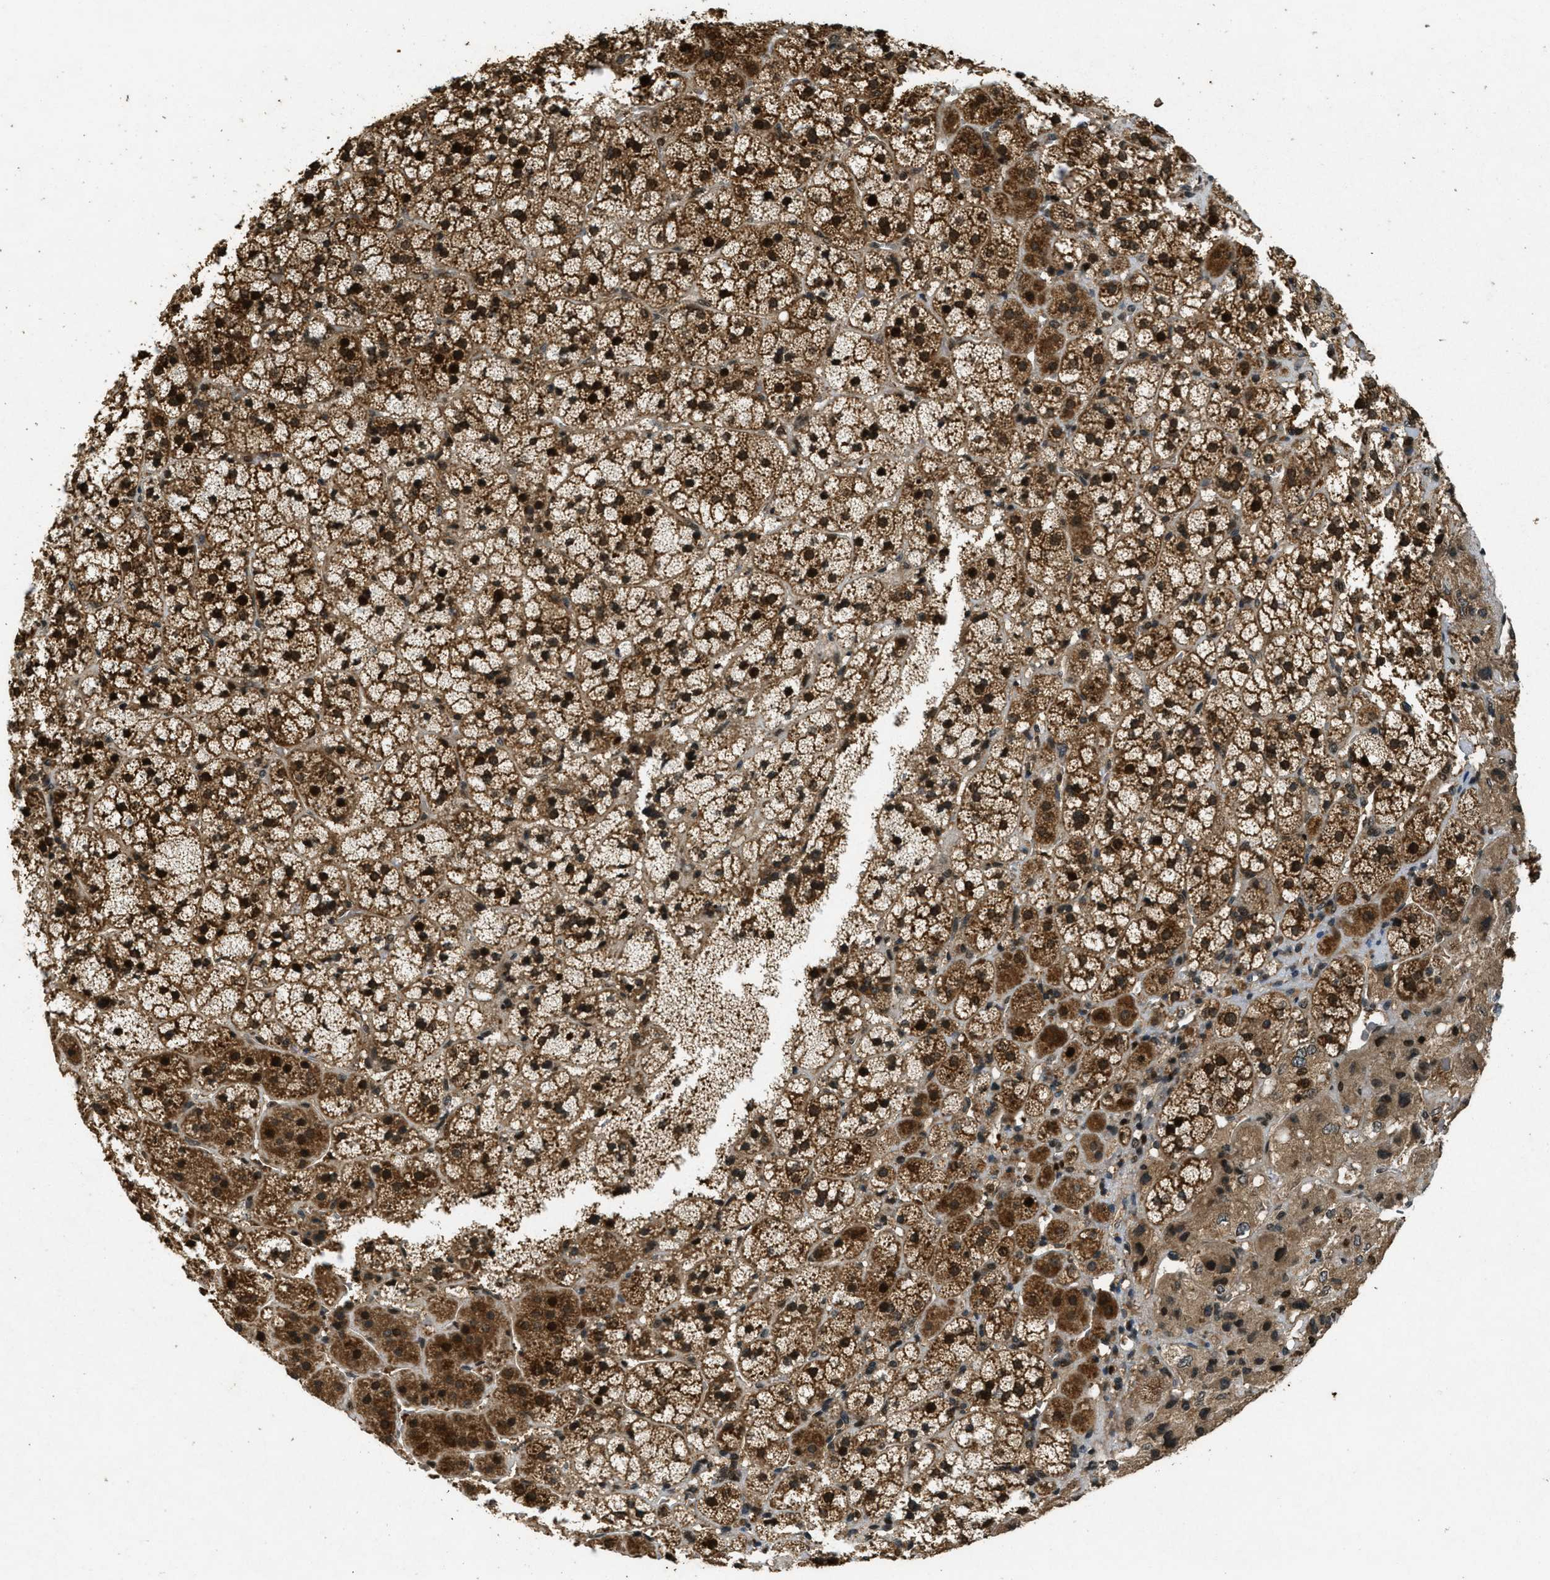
{"staining": {"intensity": "strong", "quantity": ">75%", "location": "cytoplasmic/membranous,nuclear"}, "tissue": "adrenal gland", "cell_type": "Glandular cells", "image_type": "normal", "snomed": [{"axis": "morphology", "description": "Normal tissue, NOS"}, {"axis": "topography", "description": "Adrenal gland"}], "caption": "Adrenal gland stained with DAB immunohistochemistry shows high levels of strong cytoplasmic/membranous,nuclear staining in about >75% of glandular cells.", "gene": "ATG7", "patient": {"sex": "female", "age": 44}}